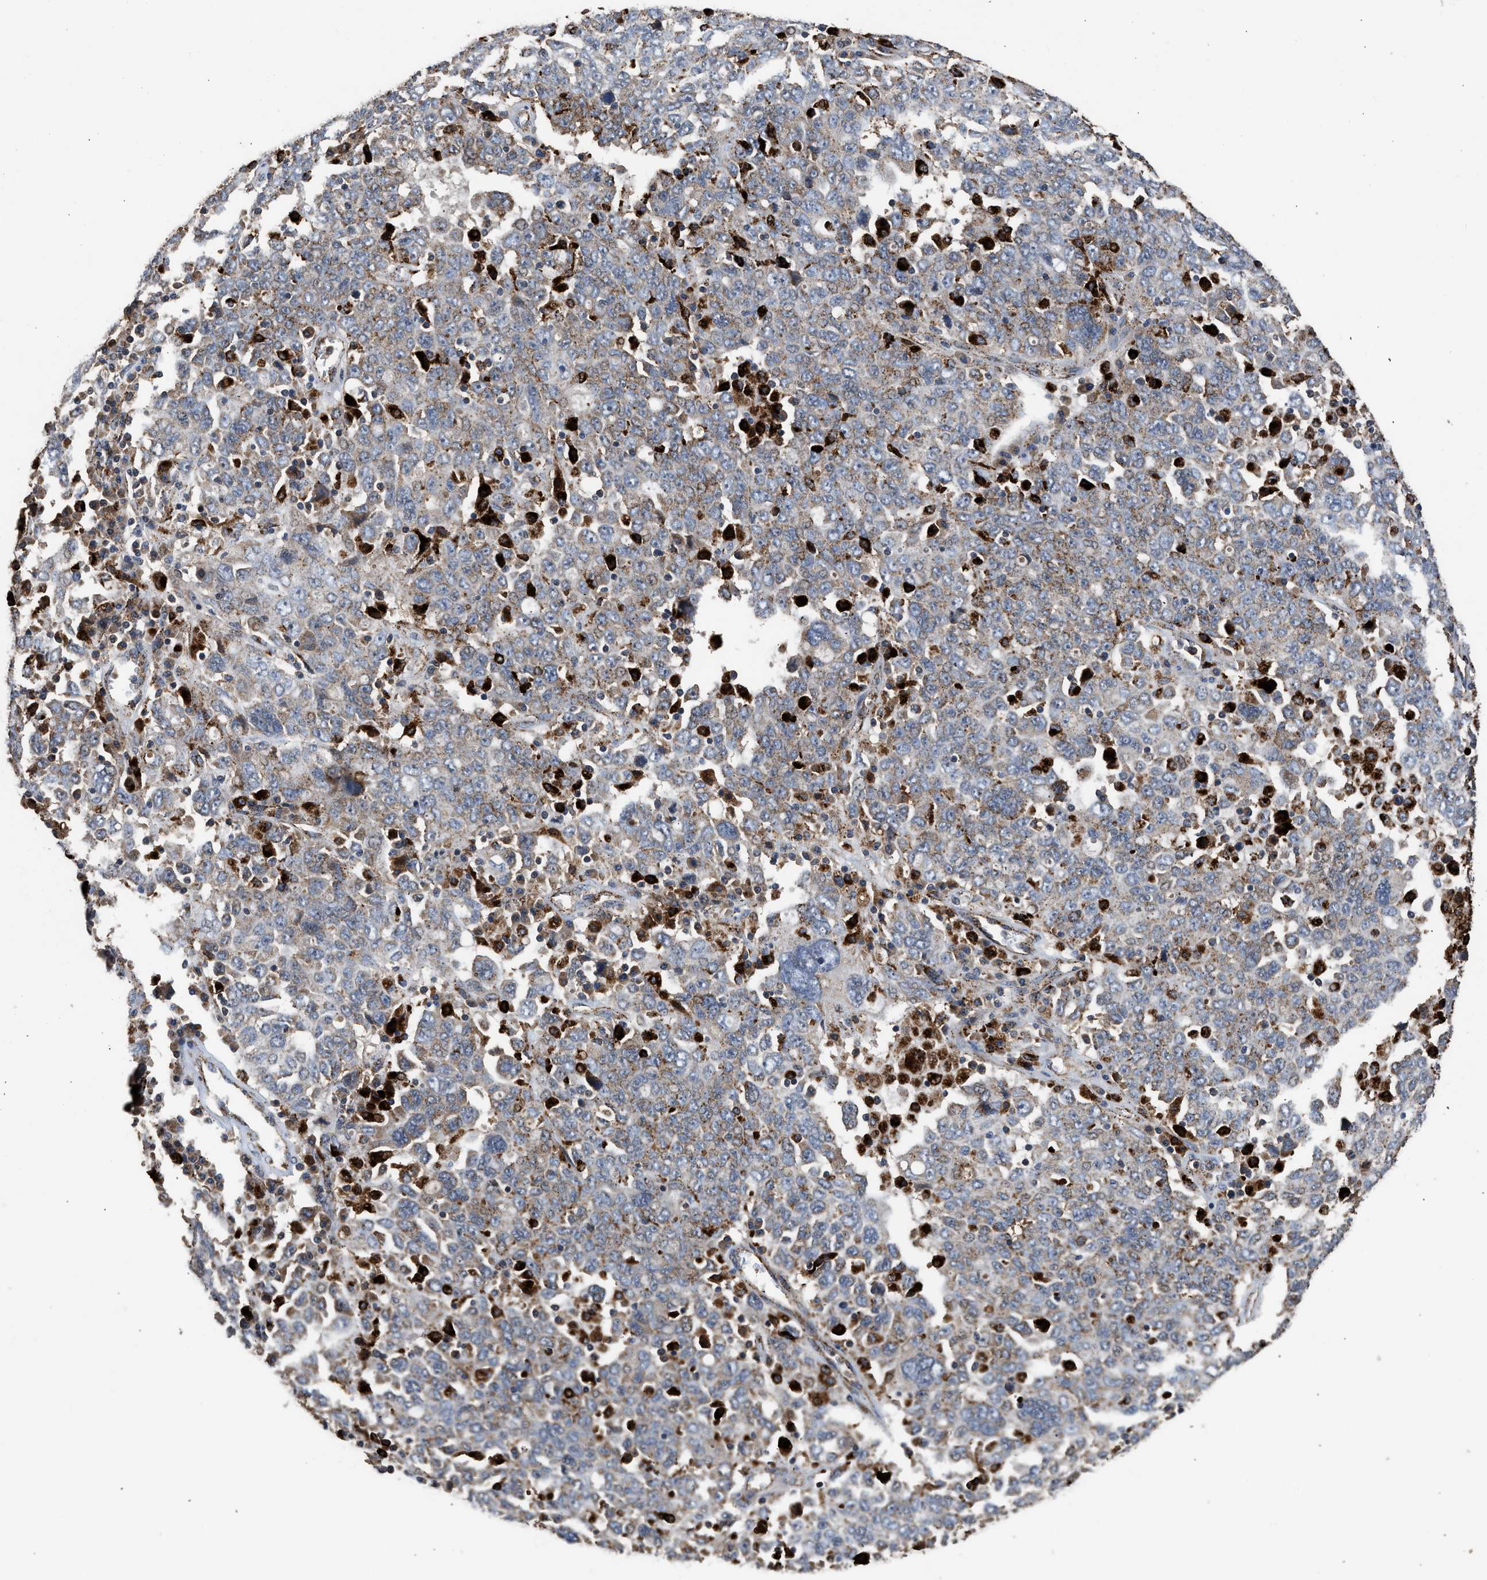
{"staining": {"intensity": "weak", "quantity": "<25%", "location": "cytoplasmic/membranous"}, "tissue": "ovarian cancer", "cell_type": "Tumor cells", "image_type": "cancer", "snomed": [{"axis": "morphology", "description": "Carcinoma, endometroid"}, {"axis": "topography", "description": "Ovary"}], "caption": "A photomicrograph of human ovarian cancer is negative for staining in tumor cells.", "gene": "CTSV", "patient": {"sex": "female", "age": 62}}